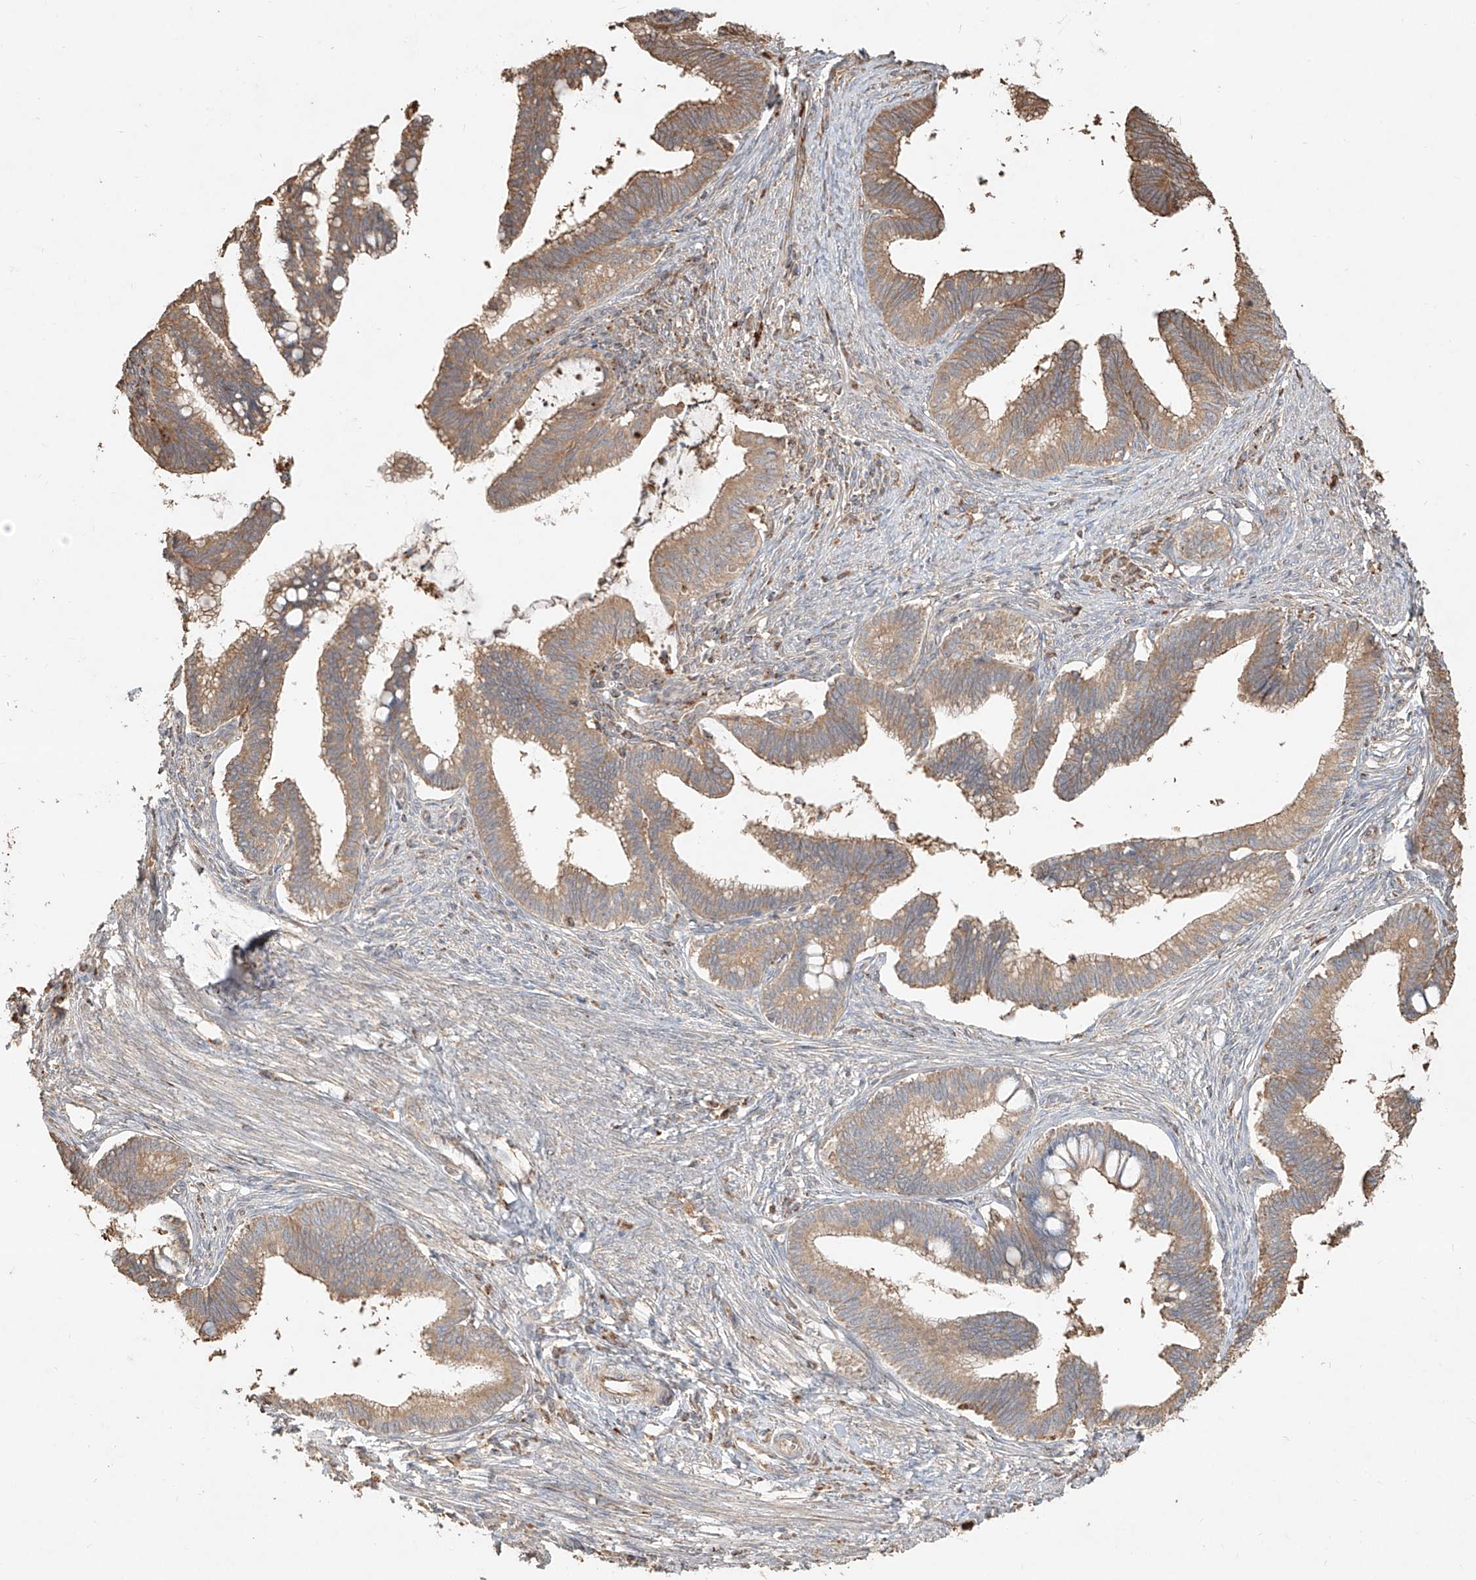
{"staining": {"intensity": "moderate", "quantity": ">75%", "location": "cytoplasmic/membranous"}, "tissue": "cervical cancer", "cell_type": "Tumor cells", "image_type": "cancer", "snomed": [{"axis": "morphology", "description": "Adenocarcinoma, NOS"}, {"axis": "topography", "description": "Cervix"}], "caption": "A brown stain shows moderate cytoplasmic/membranous positivity of a protein in cervical adenocarcinoma tumor cells. (DAB = brown stain, brightfield microscopy at high magnification).", "gene": "EFNB1", "patient": {"sex": "female", "age": 36}}